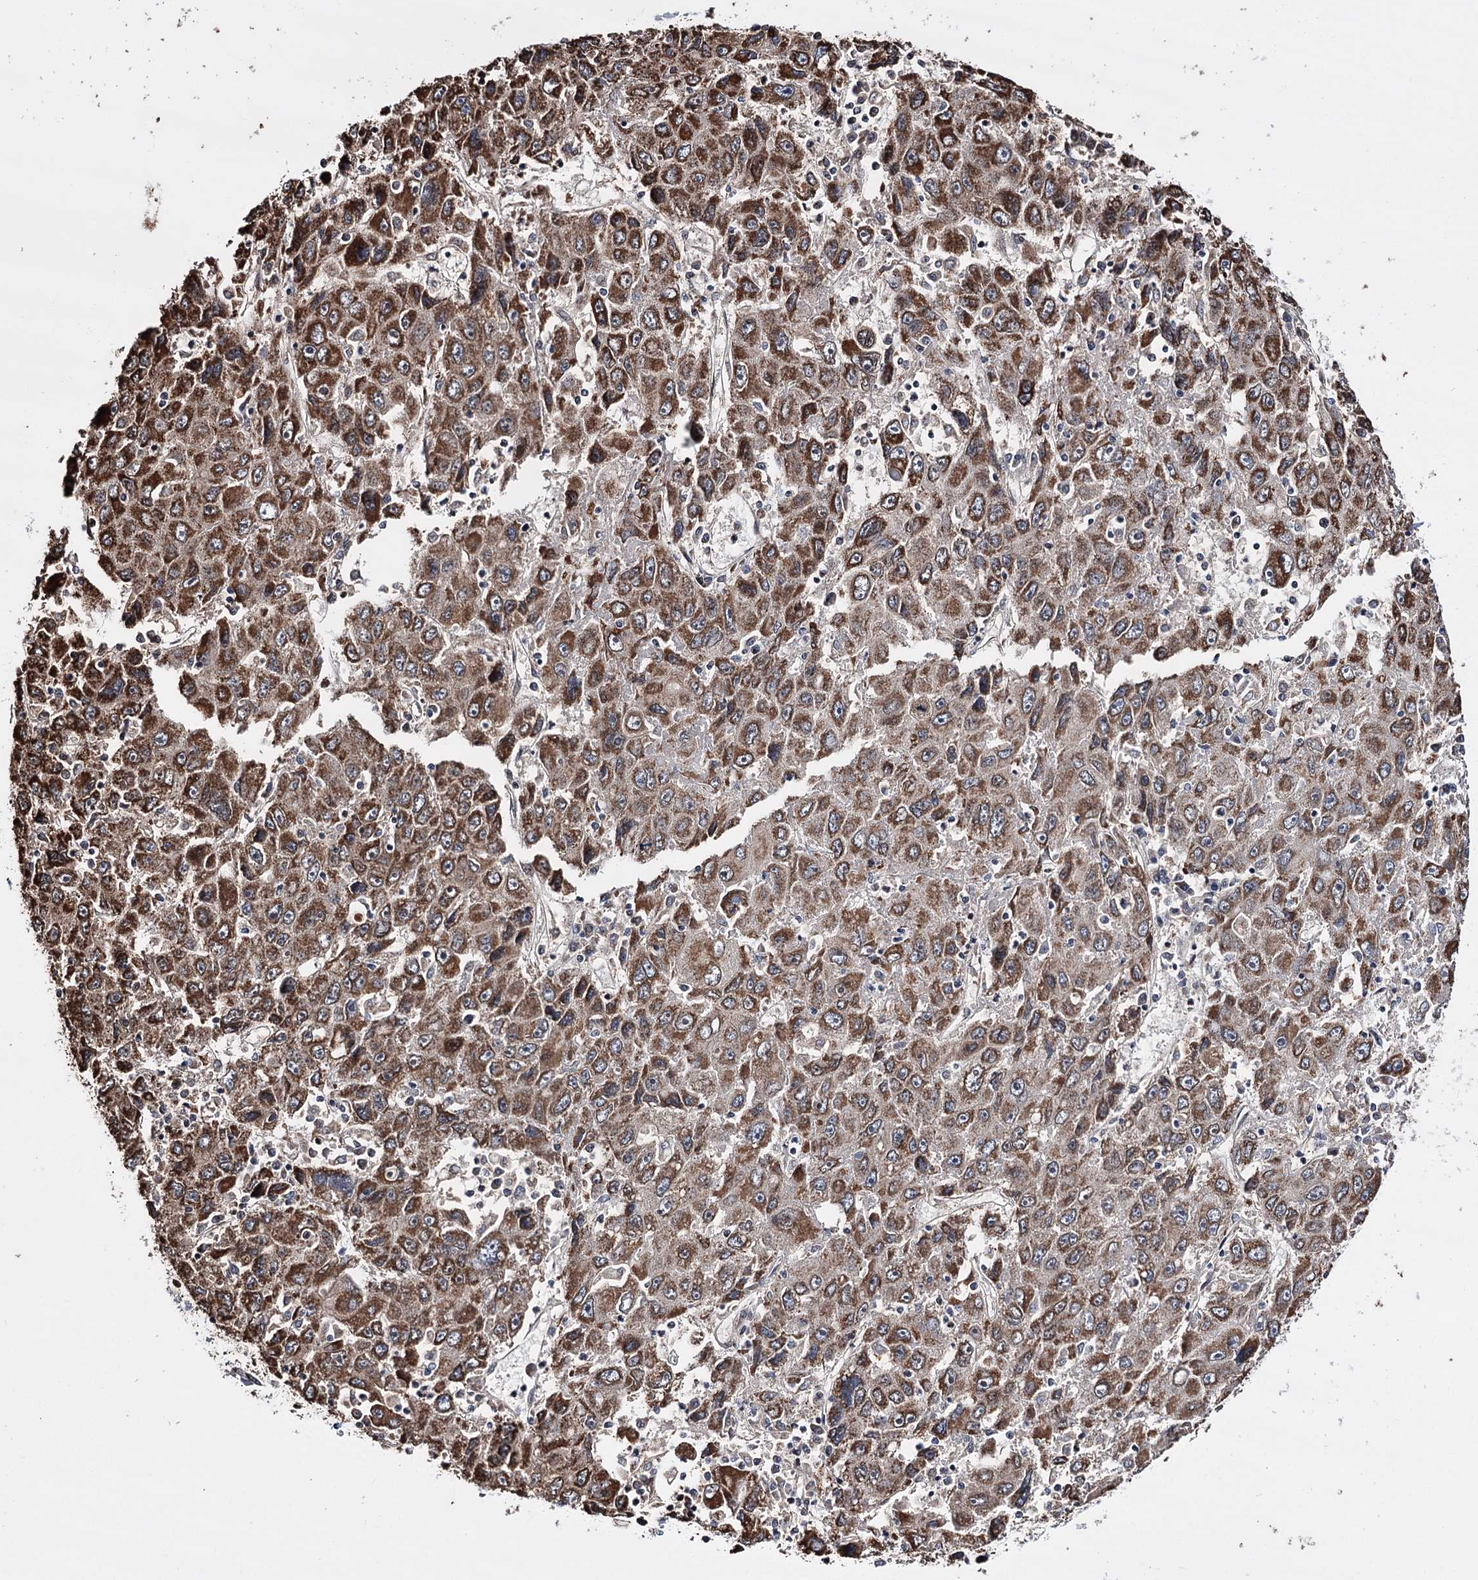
{"staining": {"intensity": "strong", "quantity": "25%-75%", "location": "cytoplasmic/membranous"}, "tissue": "liver cancer", "cell_type": "Tumor cells", "image_type": "cancer", "snomed": [{"axis": "morphology", "description": "Carcinoma, Hepatocellular, NOS"}, {"axis": "topography", "description": "Liver"}], "caption": "Liver cancer (hepatocellular carcinoma) stained for a protein (brown) exhibits strong cytoplasmic/membranous positive positivity in about 25%-75% of tumor cells.", "gene": "CREB3L4", "patient": {"sex": "male", "age": 49}}